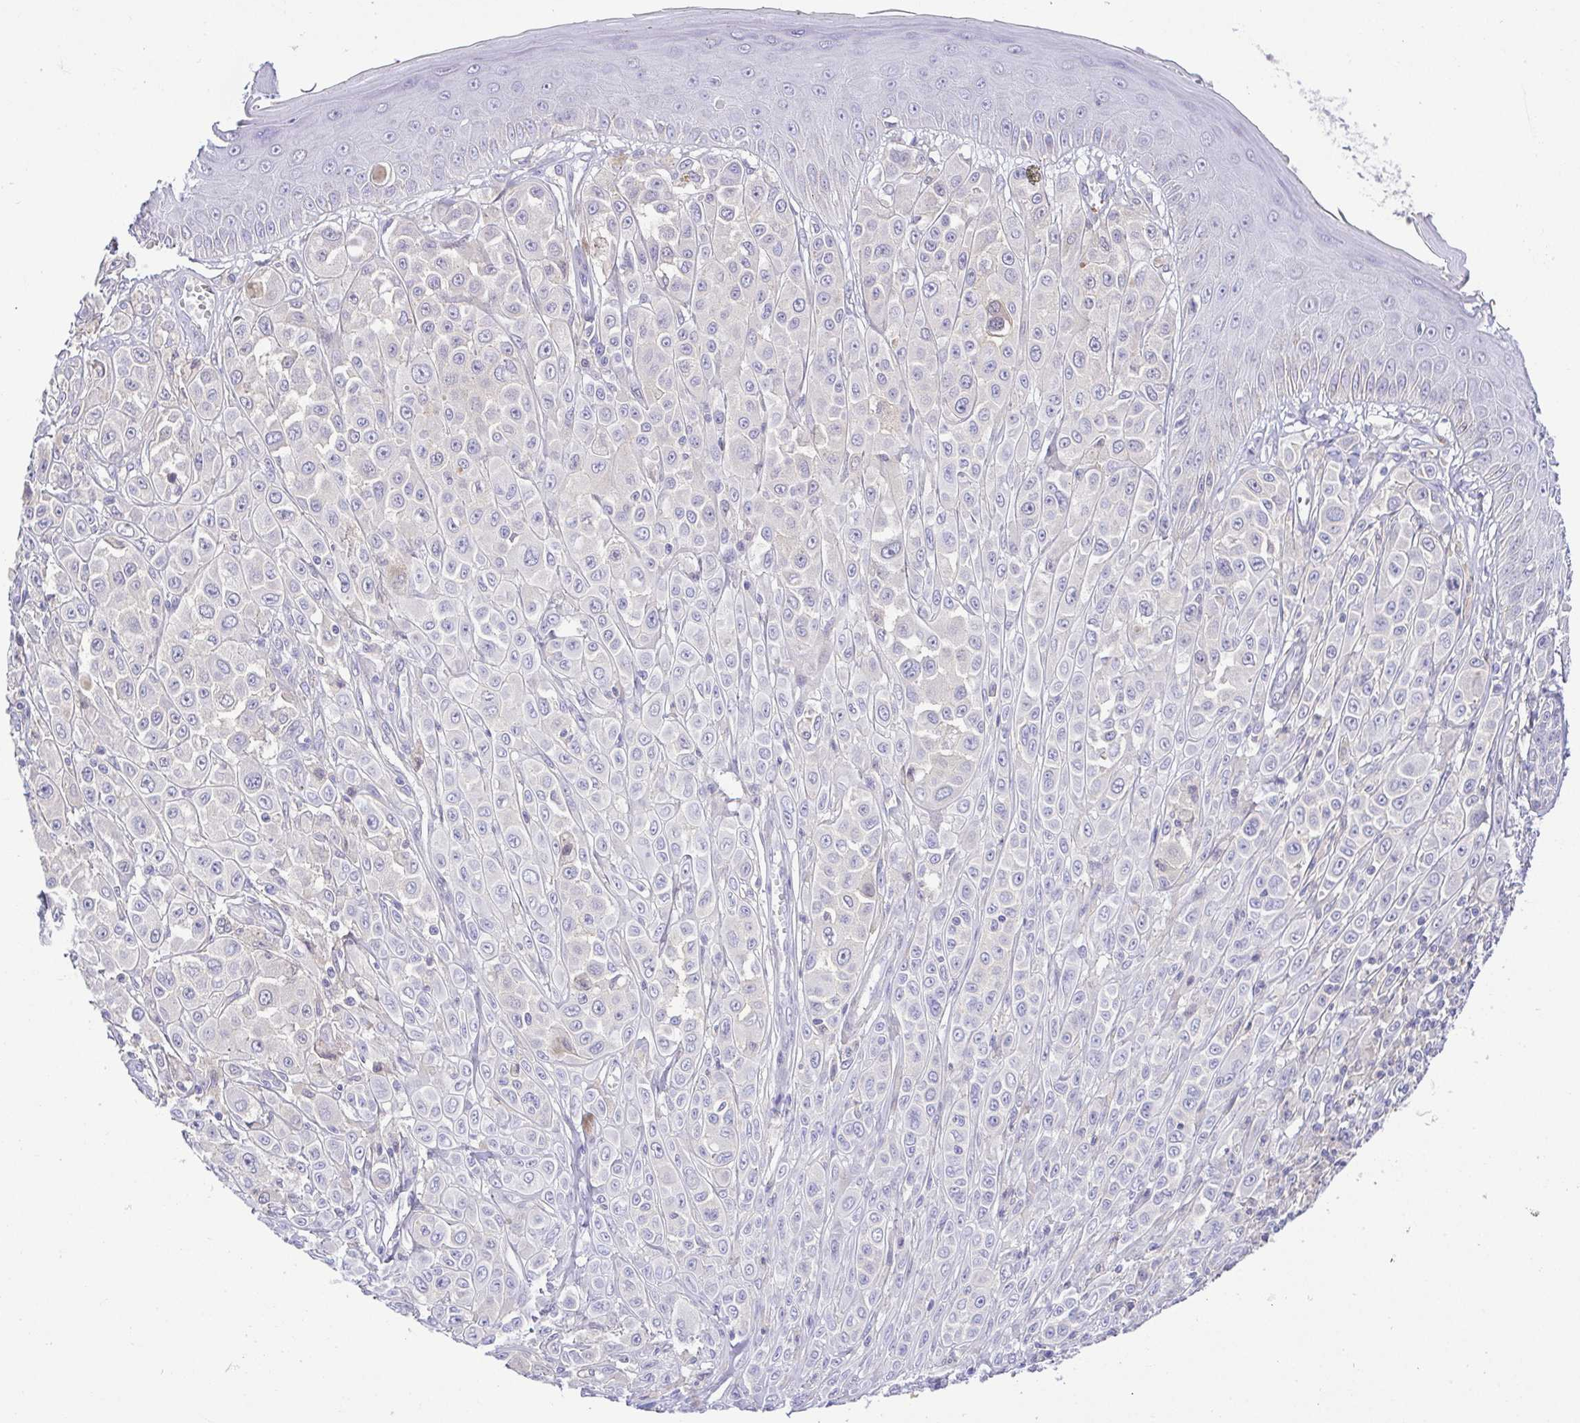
{"staining": {"intensity": "negative", "quantity": "none", "location": "none"}, "tissue": "melanoma", "cell_type": "Tumor cells", "image_type": "cancer", "snomed": [{"axis": "morphology", "description": "Malignant melanoma, NOS"}, {"axis": "topography", "description": "Skin"}], "caption": "Malignant melanoma was stained to show a protein in brown. There is no significant expression in tumor cells.", "gene": "PRR14L", "patient": {"sex": "male", "age": 67}}